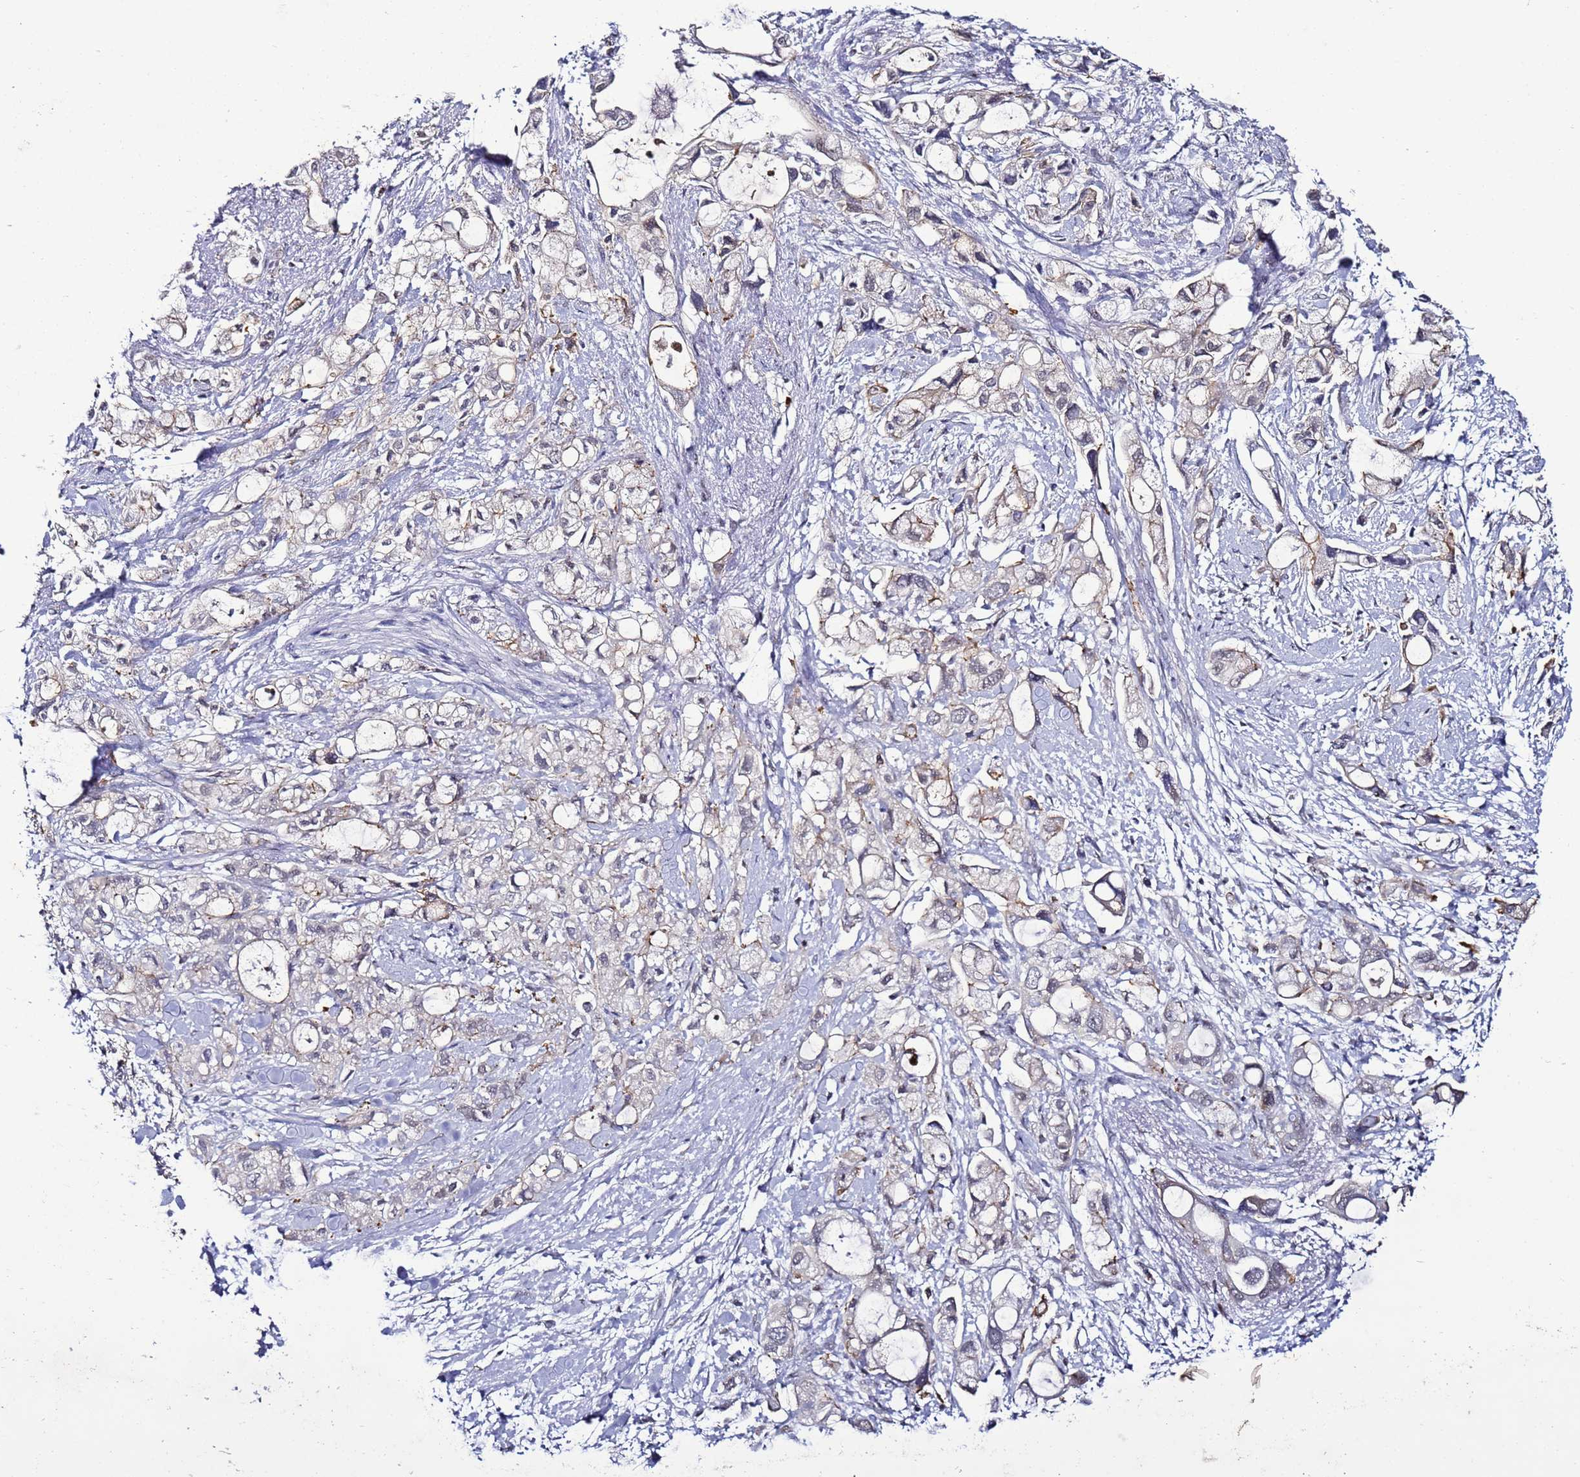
{"staining": {"intensity": "negative", "quantity": "none", "location": "none"}, "tissue": "pancreatic cancer", "cell_type": "Tumor cells", "image_type": "cancer", "snomed": [{"axis": "morphology", "description": "Adenocarcinoma, NOS"}, {"axis": "topography", "description": "Pancreas"}], "caption": "Immunohistochemistry micrograph of neoplastic tissue: pancreatic cancer (adenocarcinoma) stained with DAB (3,3'-diaminobenzidine) shows no significant protein staining in tumor cells. (Immunohistochemistry, brightfield microscopy, high magnification).", "gene": "PSMA7", "patient": {"sex": "female", "age": 56}}